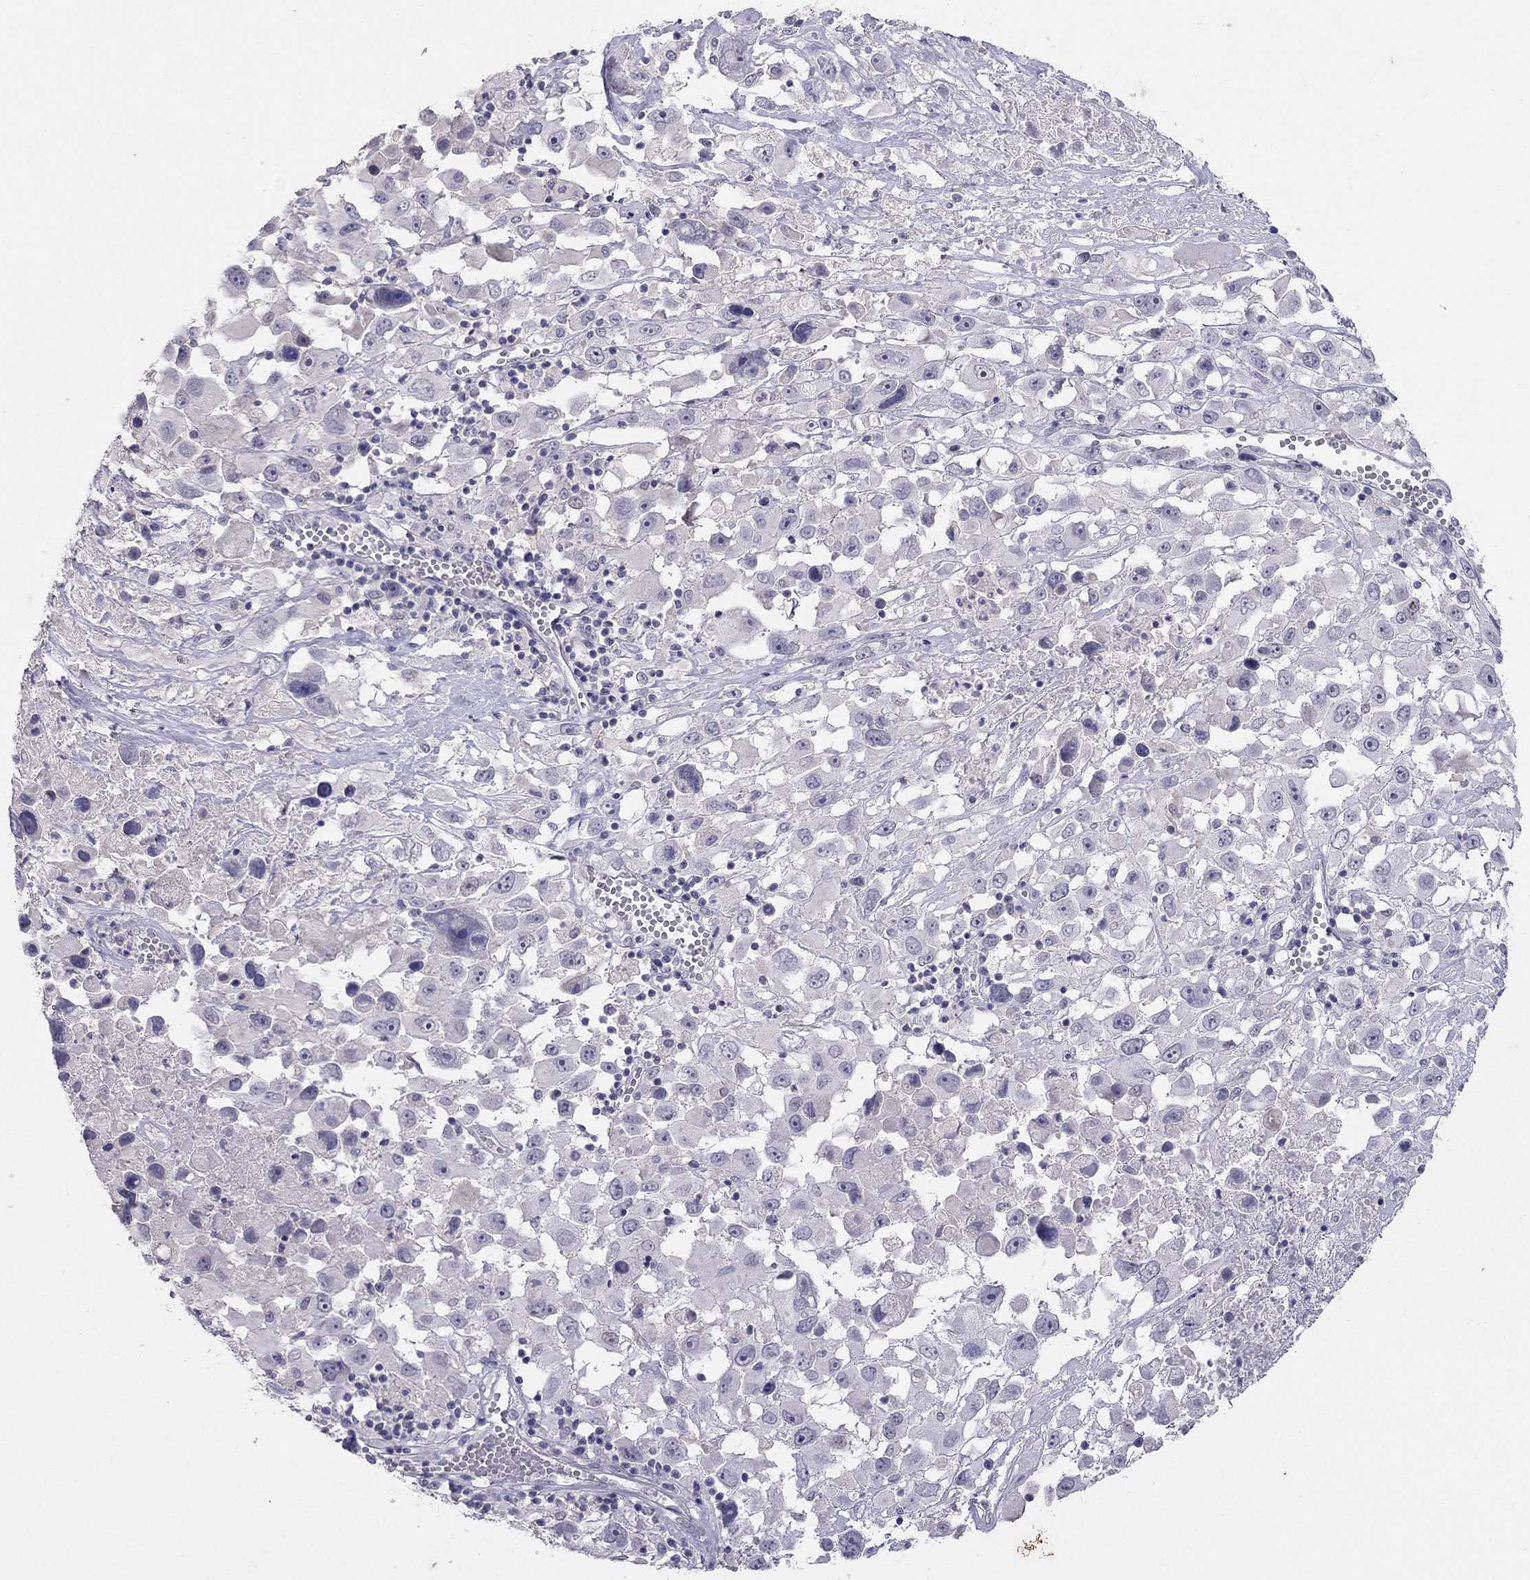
{"staining": {"intensity": "negative", "quantity": "none", "location": "none"}, "tissue": "melanoma", "cell_type": "Tumor cells", "image_type": "cancer", "snomed": [{"axis": "morphology", "description": "Malignant melanoma, Metastatic site"}, {"axis": "topography", "description": "Soft tissue"}], "caption": "Protein analysis of malignant melanoma (metastatic site) demonstrates no significant staining in tumor cells.", "gene": "FST", "patient": {"sex": "male", "age": 50}}